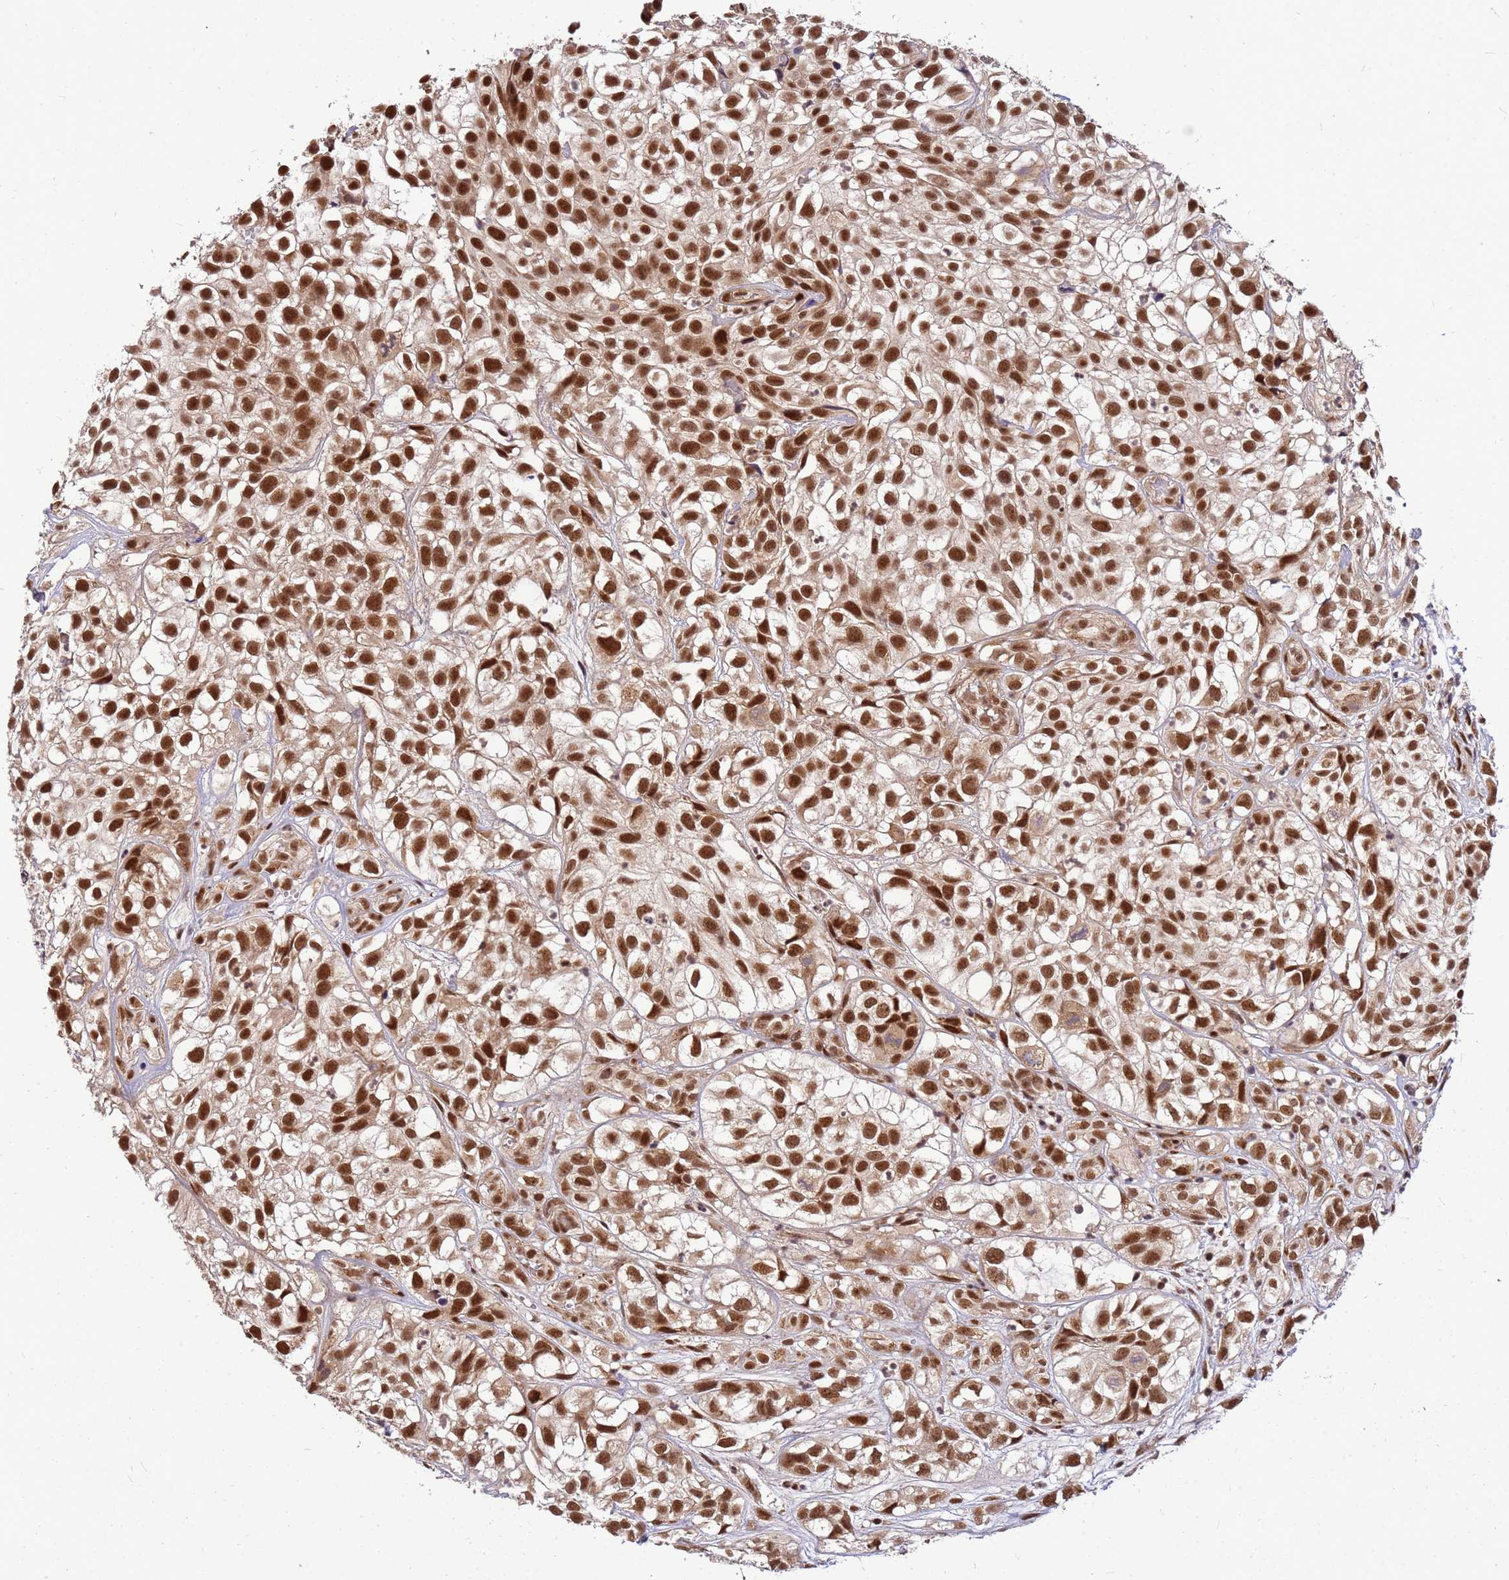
{"staining": {"intensity": "strong", "quantity": ">75%", "location": "nuclear"}, "tissue": "urothelial cancer", "cell_type": "Tumor cells", "image_type": "cancer", "snomed": [{"axis": "morphology", "description": "Urothelial carcinoma, High grade"}, {"axis": "topography", "description": "Urinary bladder"}], "caption": "Immunohistochemistry (IHC) (DAB) staining of human urothelial cancer reveals strong nuclear protein staining in approximately >75% of tumor cells. Using DAB (3,3'-diaminobenzidine) (brown) and hematoxylin (blue) stains, captured at high magnification using brightfield microscopy.", "gene": "NCBP2", "patient": {"sex": "male", "age": 56}}